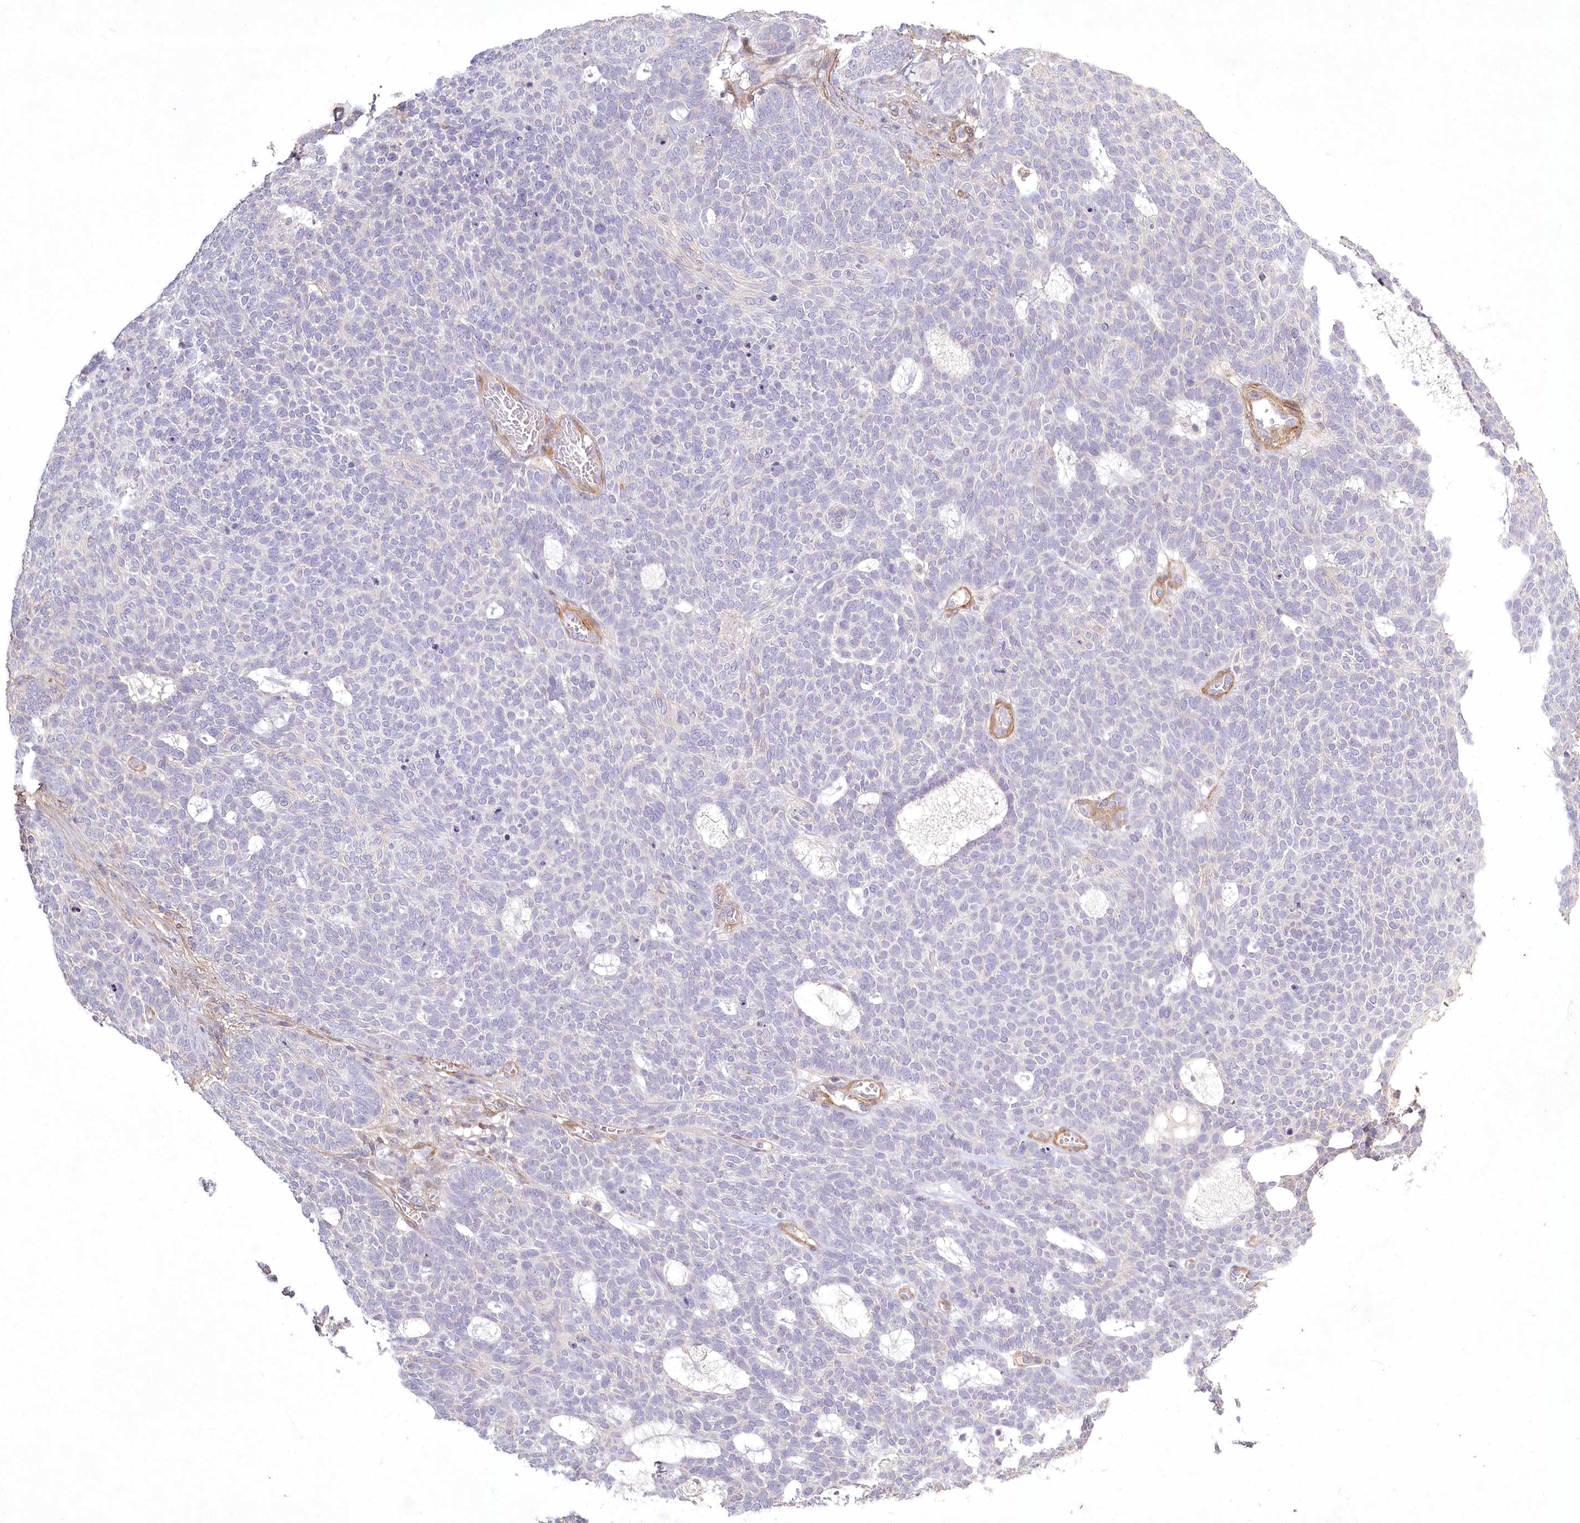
{"staining": {"intensity": "negative", "quantity": "none", "location": "none"}, "tissue": "skin cancer", "cell_type": "Tumor cells", "image_type": "cancer", "snomed": [{"axis": "morphology", "description": "Squamous cell carcinoma, NOS"}, {"axis": "topography", "description": "Skin"}], "caption": "Skin squamous cell carcinoma was stained to show a protein in brown. There is no significant staining in tumor cells.", "gene": "INPP4B", "patient": {"sex": "female", "age": 90}}